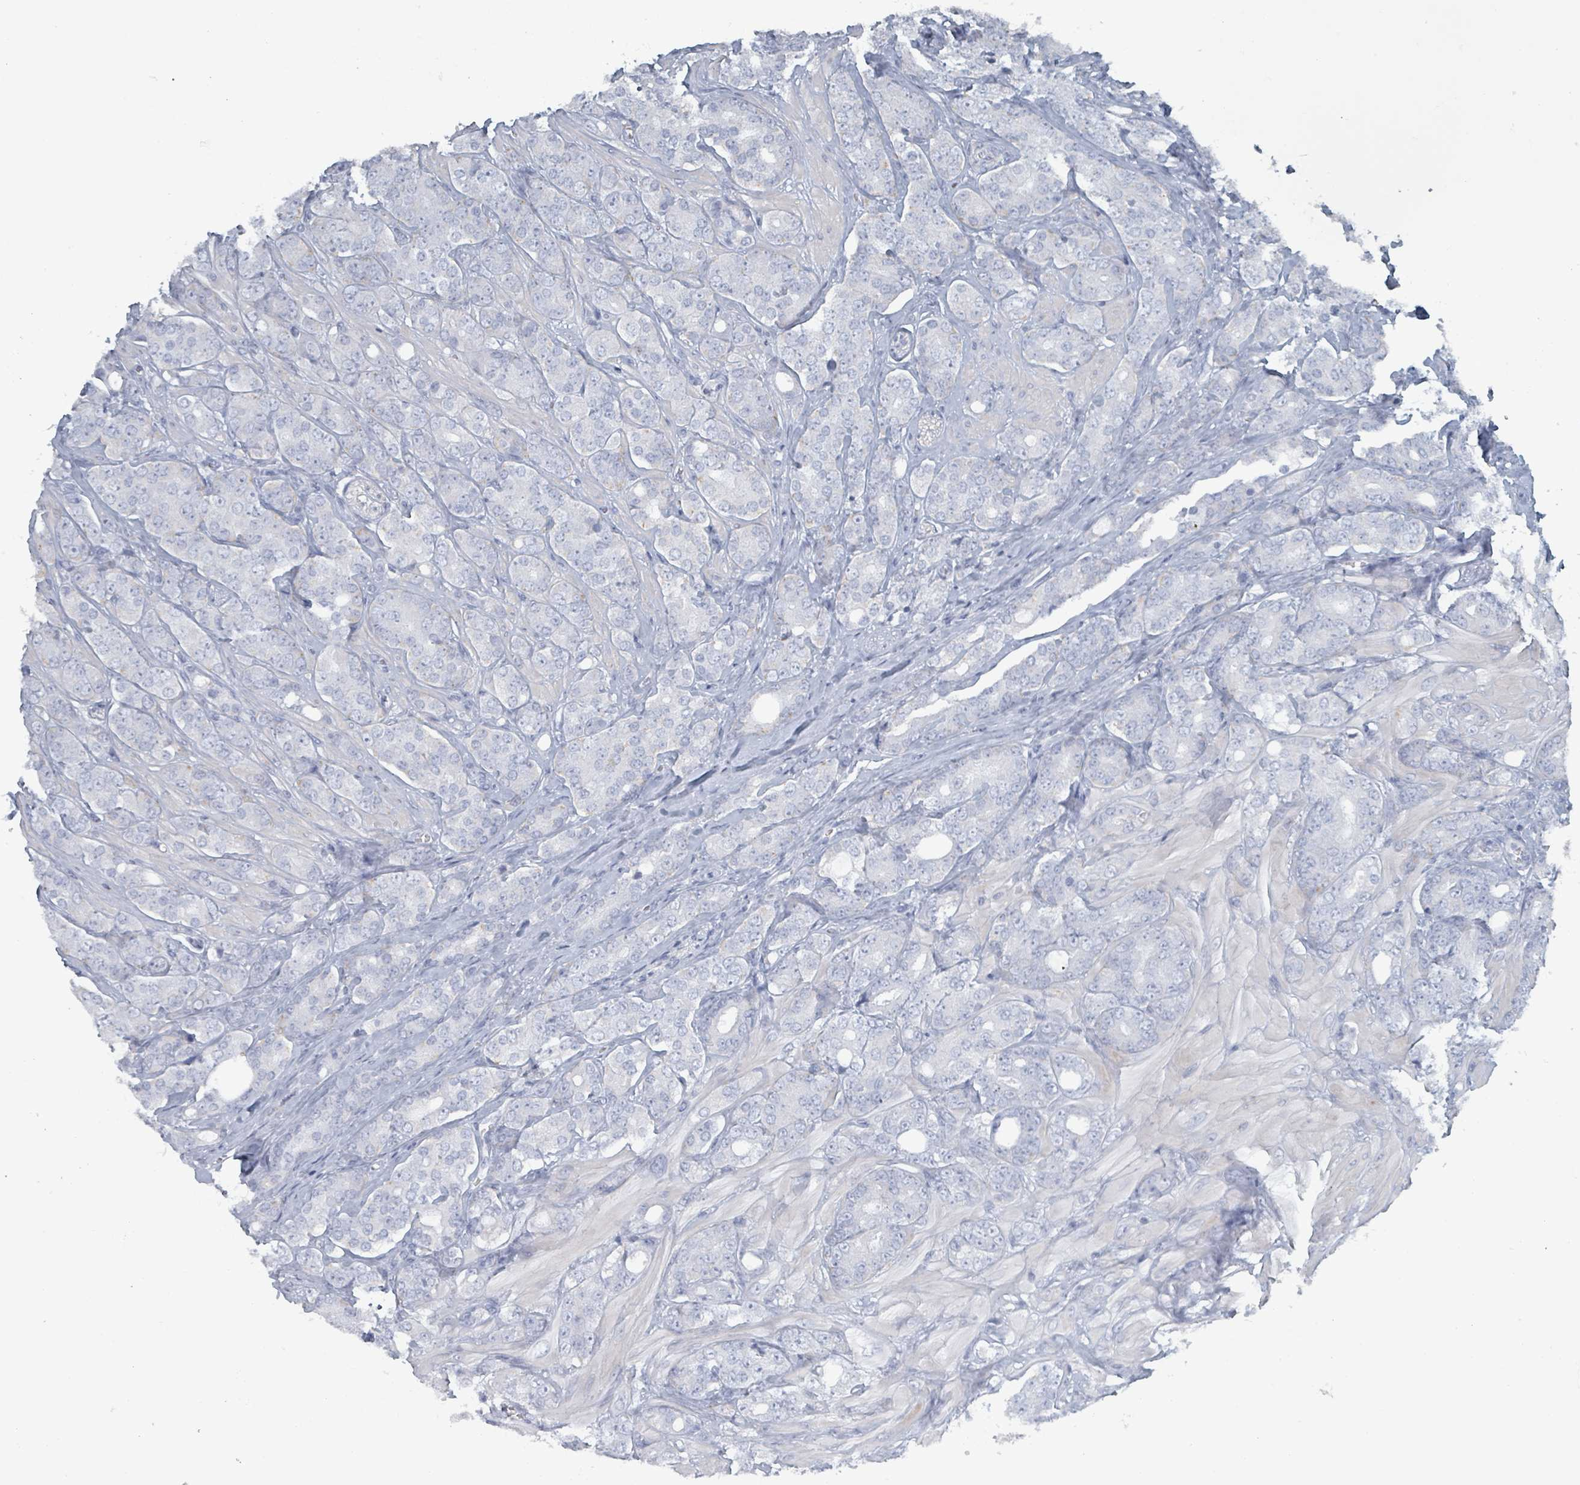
{"staining": {"intensity": "negative", "quantity": "none", "location": "none"}, "tissue": "prostate cancer", "cell_type": "Tumor cells", "image_type": "cancer", "snomed": [{"axis": "morphology", "description": "Adenocarcinoma, High grade"}, {"axis": "topography", "description": "Prostate"}], "caption": "Prostate cancer (high-grade adenocarcinoma) was stained to show a protein in brown. There is no significant positivity in tumor cells.", "gene": "HEATR5A", "patient": {"sex": "male", "age": 62}}